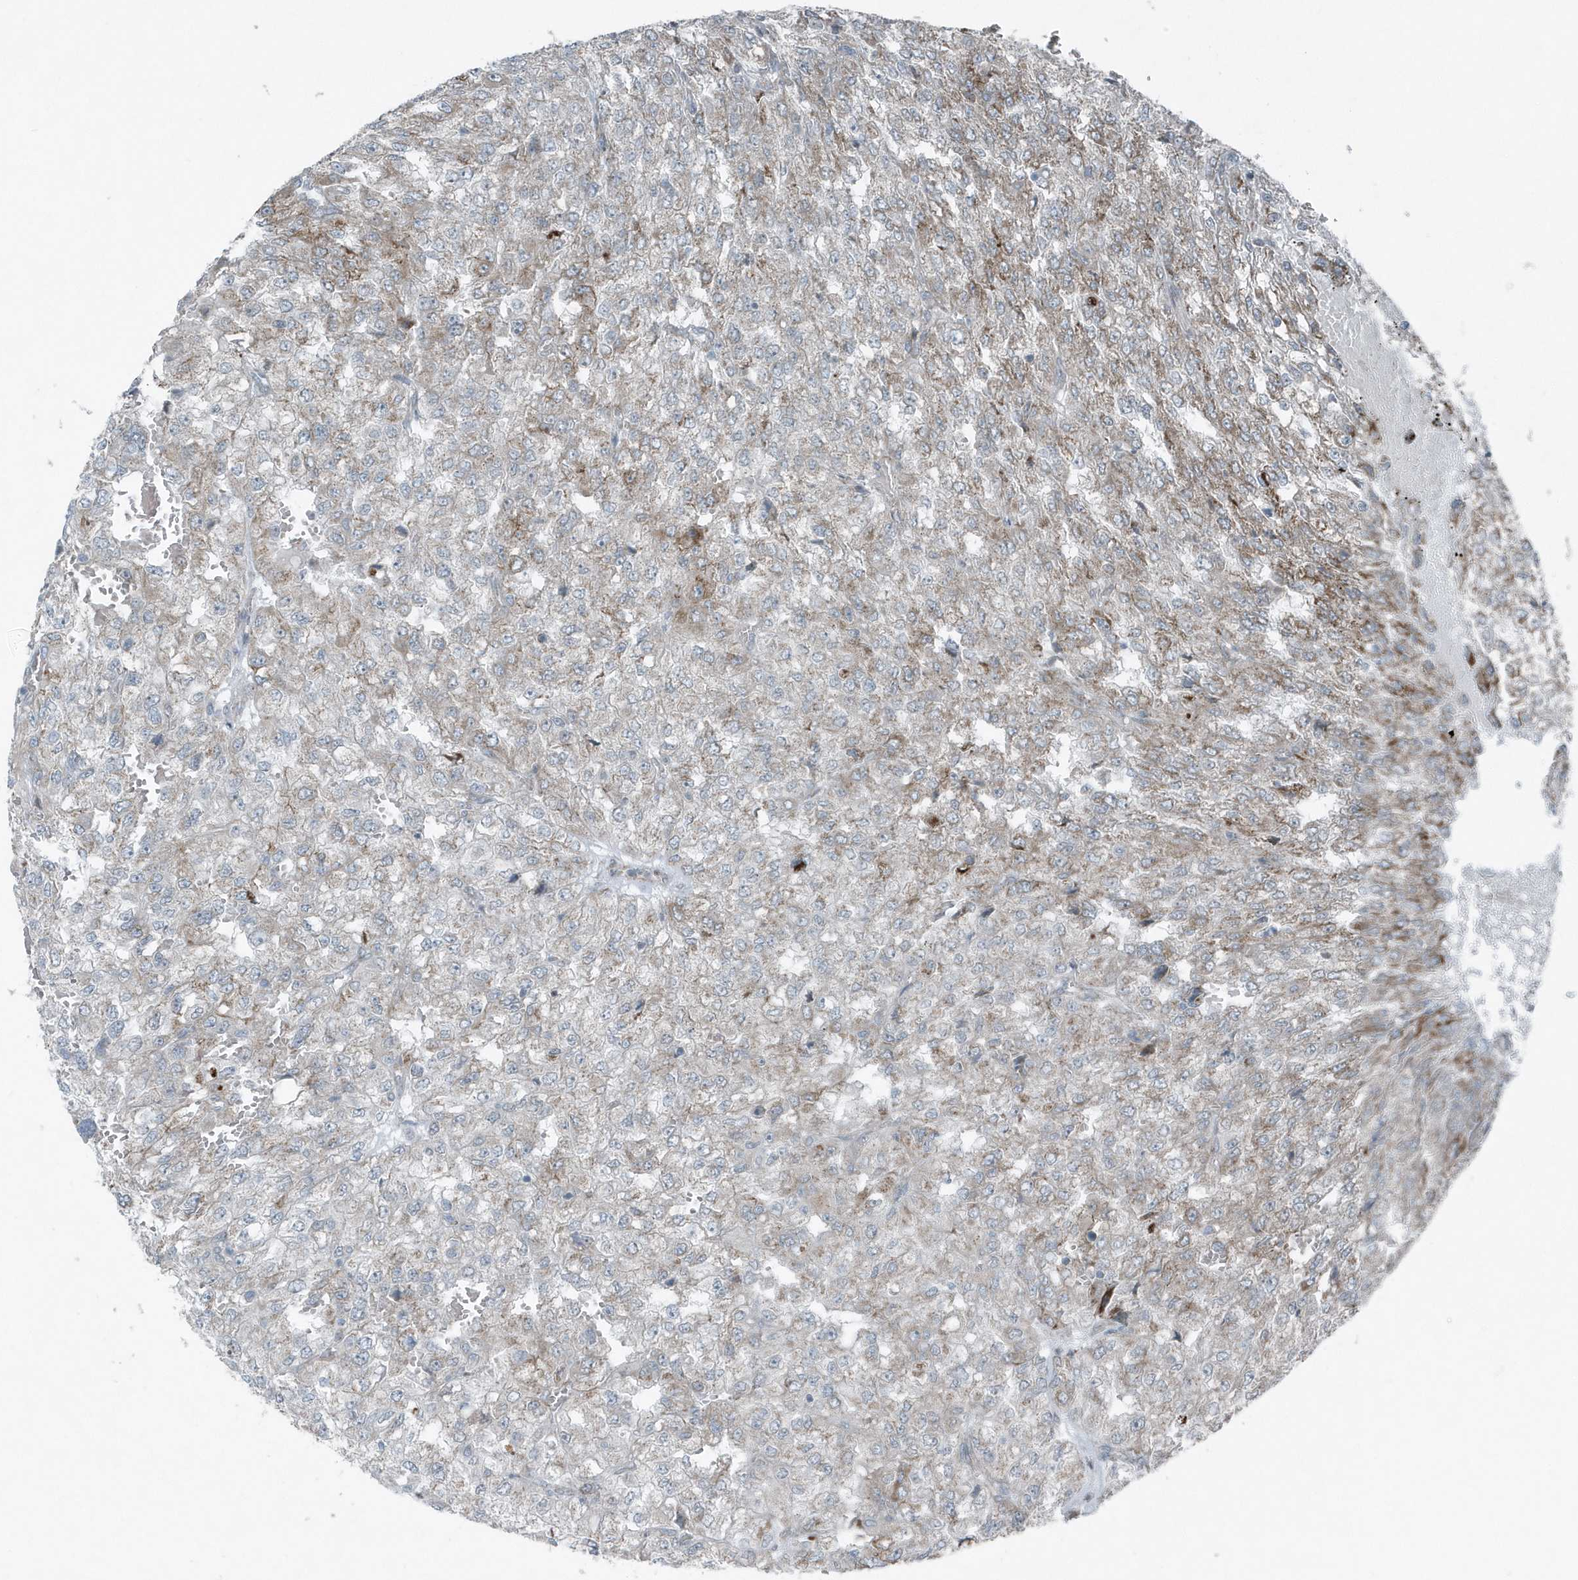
{"staining": {"intensity": "moderate", "quantity": "<25%", "location": "cytoplasmic/membranous"}, "tissue": "renal cancer", "cell_type": "Tumor cells", "image_type": "cancer", "snomed": [{"axis": "morphology", "description": "Adenocarcinoma, NOS"}, {"axis": "topography", "description": "Kidney"}], "caption": "Protein staining by immunohistochemistry (IHC) shows moderate cytoplasmic/membranous positivity in about <25% of tumor cells in renal cancer.", "gene": "GCC2", "patient": {"sex": "female", "age": 54}}